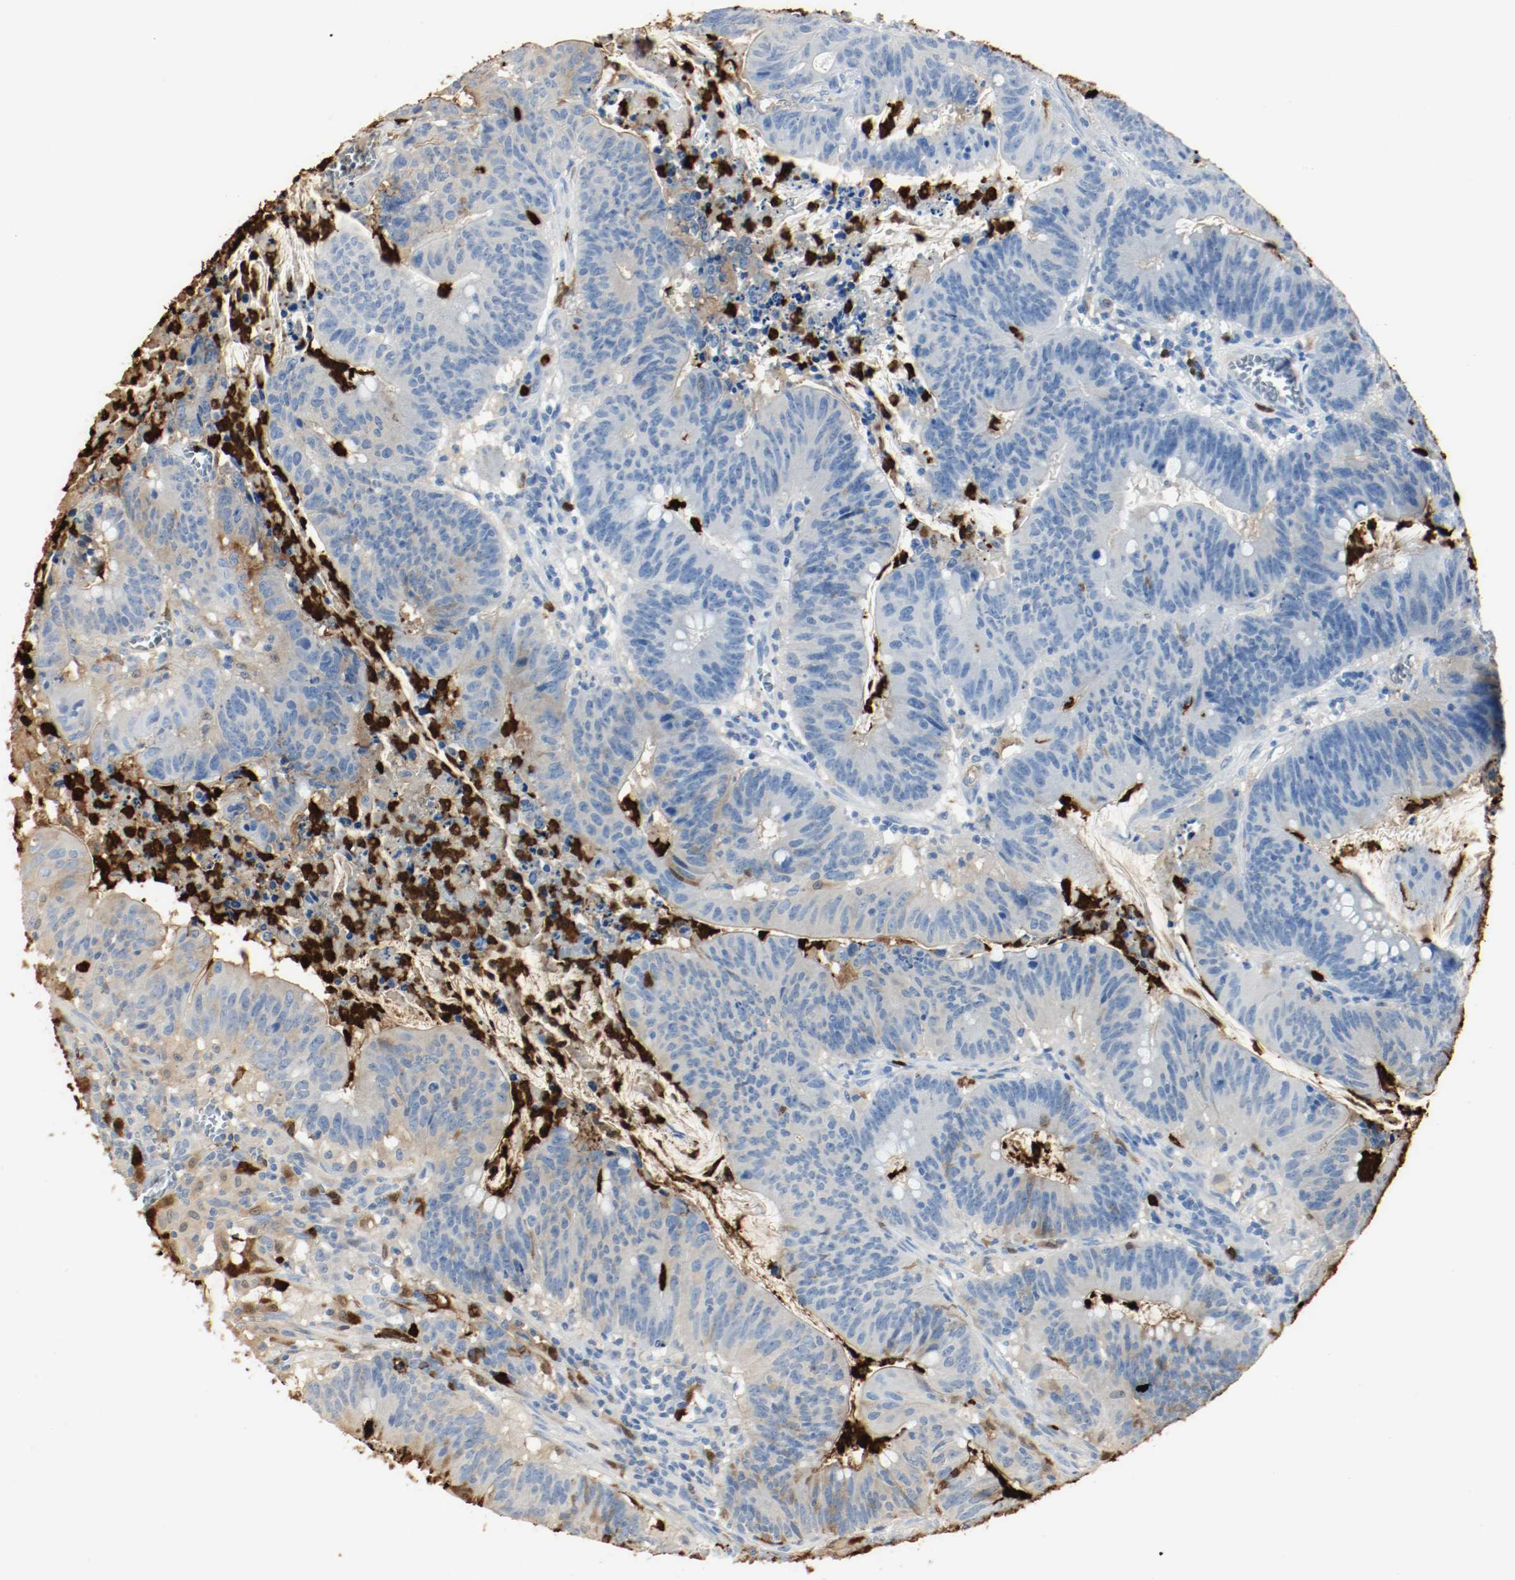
{"staining": {"intensity": "weak", "quantity": "<25%", "location": "cytoplasmic/membranous"}, "tissue": "colorectal cancer", "cell_type": "Tumor cells", "image_type": "cancer", "snomed": [{"axis": "morphology", "description": "Adenocarcinoma, NOS"}, {"axis": "topography", "description": "Colon"}], "caption": "The histopathology image shows no significant staining in tumor cells of colorectal adenocarcinoma.", "gene": "S100A9", "patient": {"sex": "male", "age": 45}}